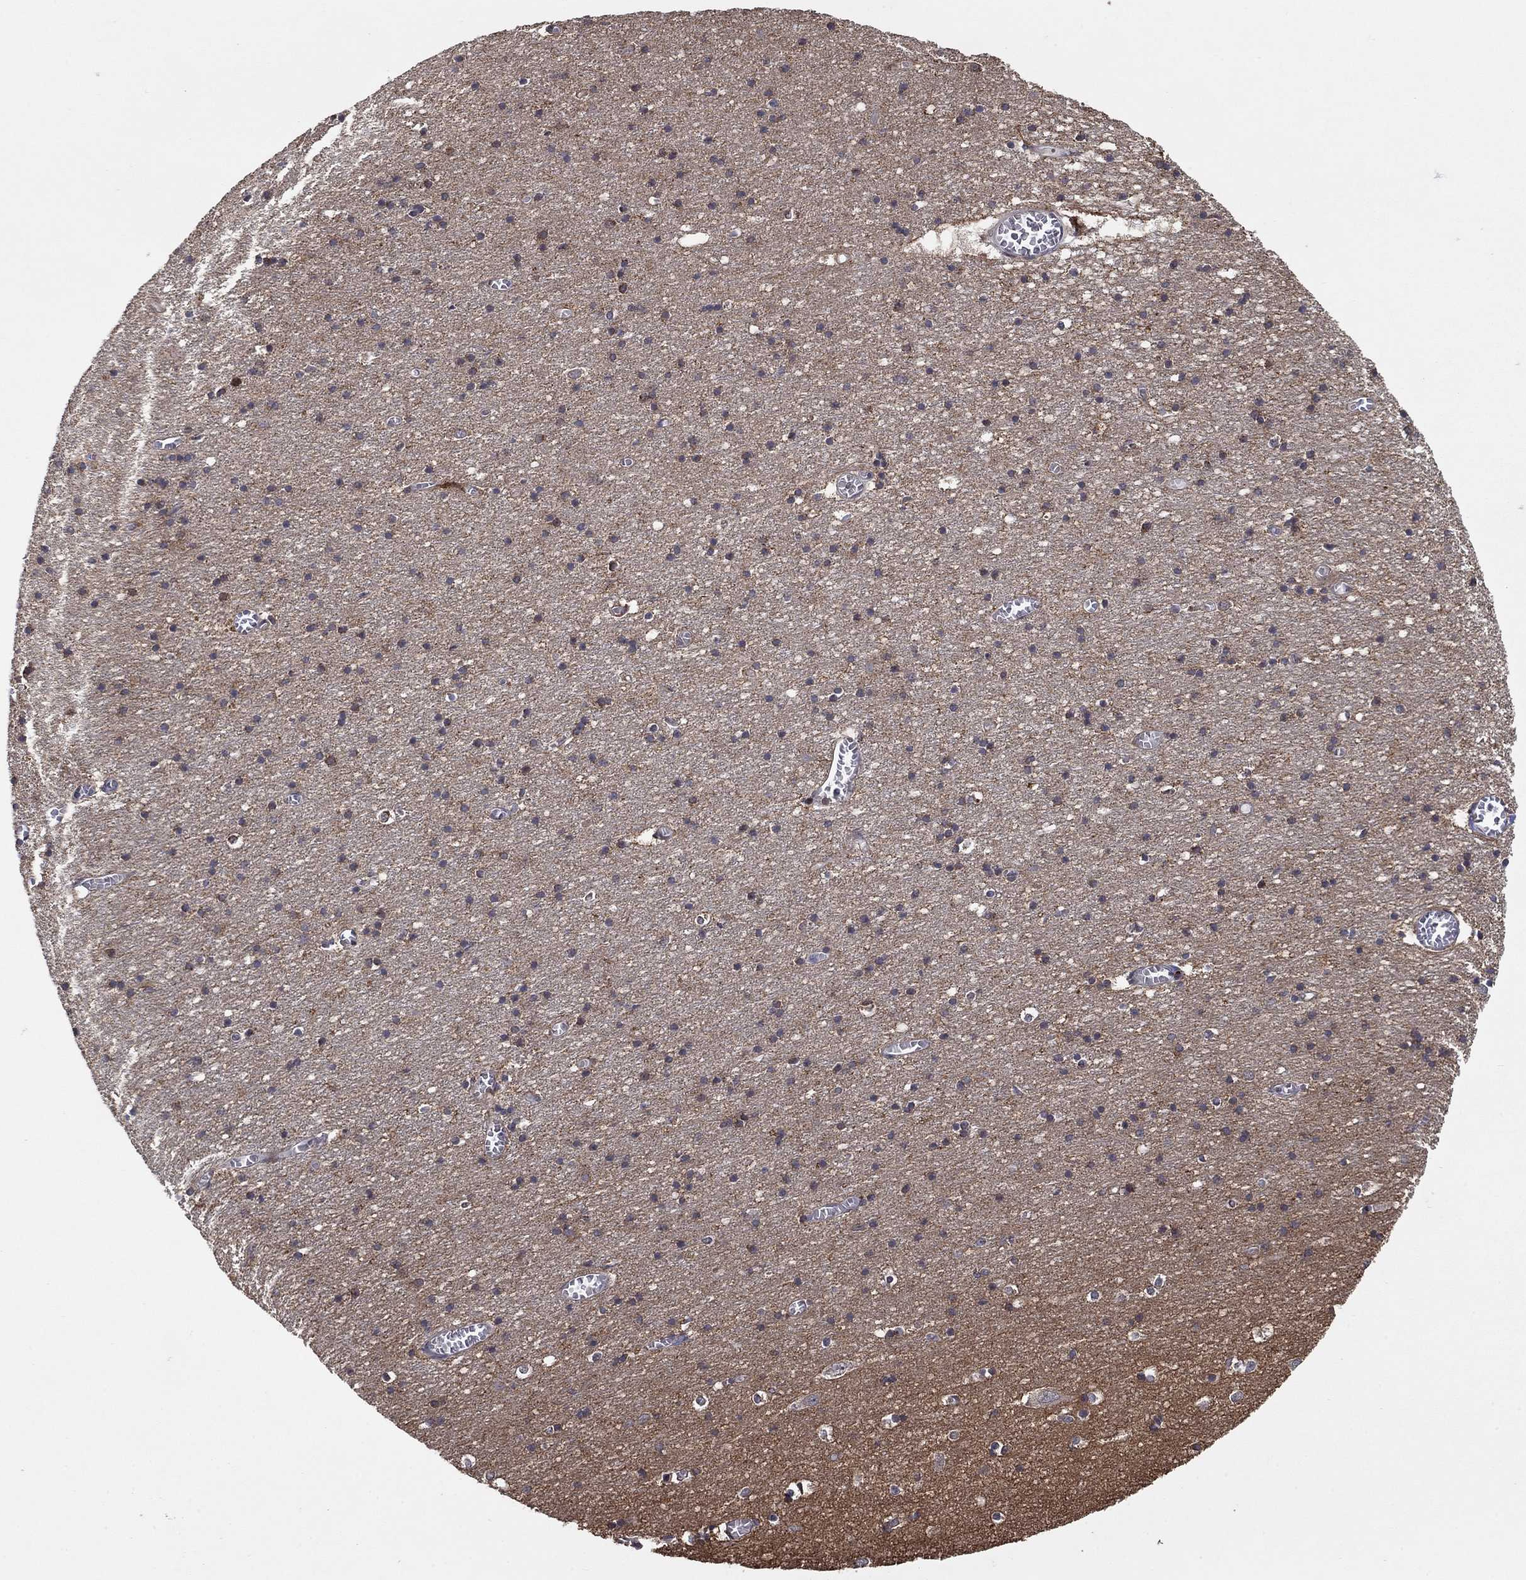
{"staining": {"intensity": "negative", "quantity": "none", "location": "none"}, "tissue": "cerebral cortex", "cell_type": "Endothelial cells", "image_type": "normal", "snomed": [{"axis": "morphology", "description": "Normal tissue, NOS"}, {"axis": "topography", "description": "Cerebral cortex"}], "caption": "Image shows no significant protein positivity in endothelial cells of benign cerebral cortex.", "gene": "LPCAT4", "patient": {"sex": "male", "age": 70}}